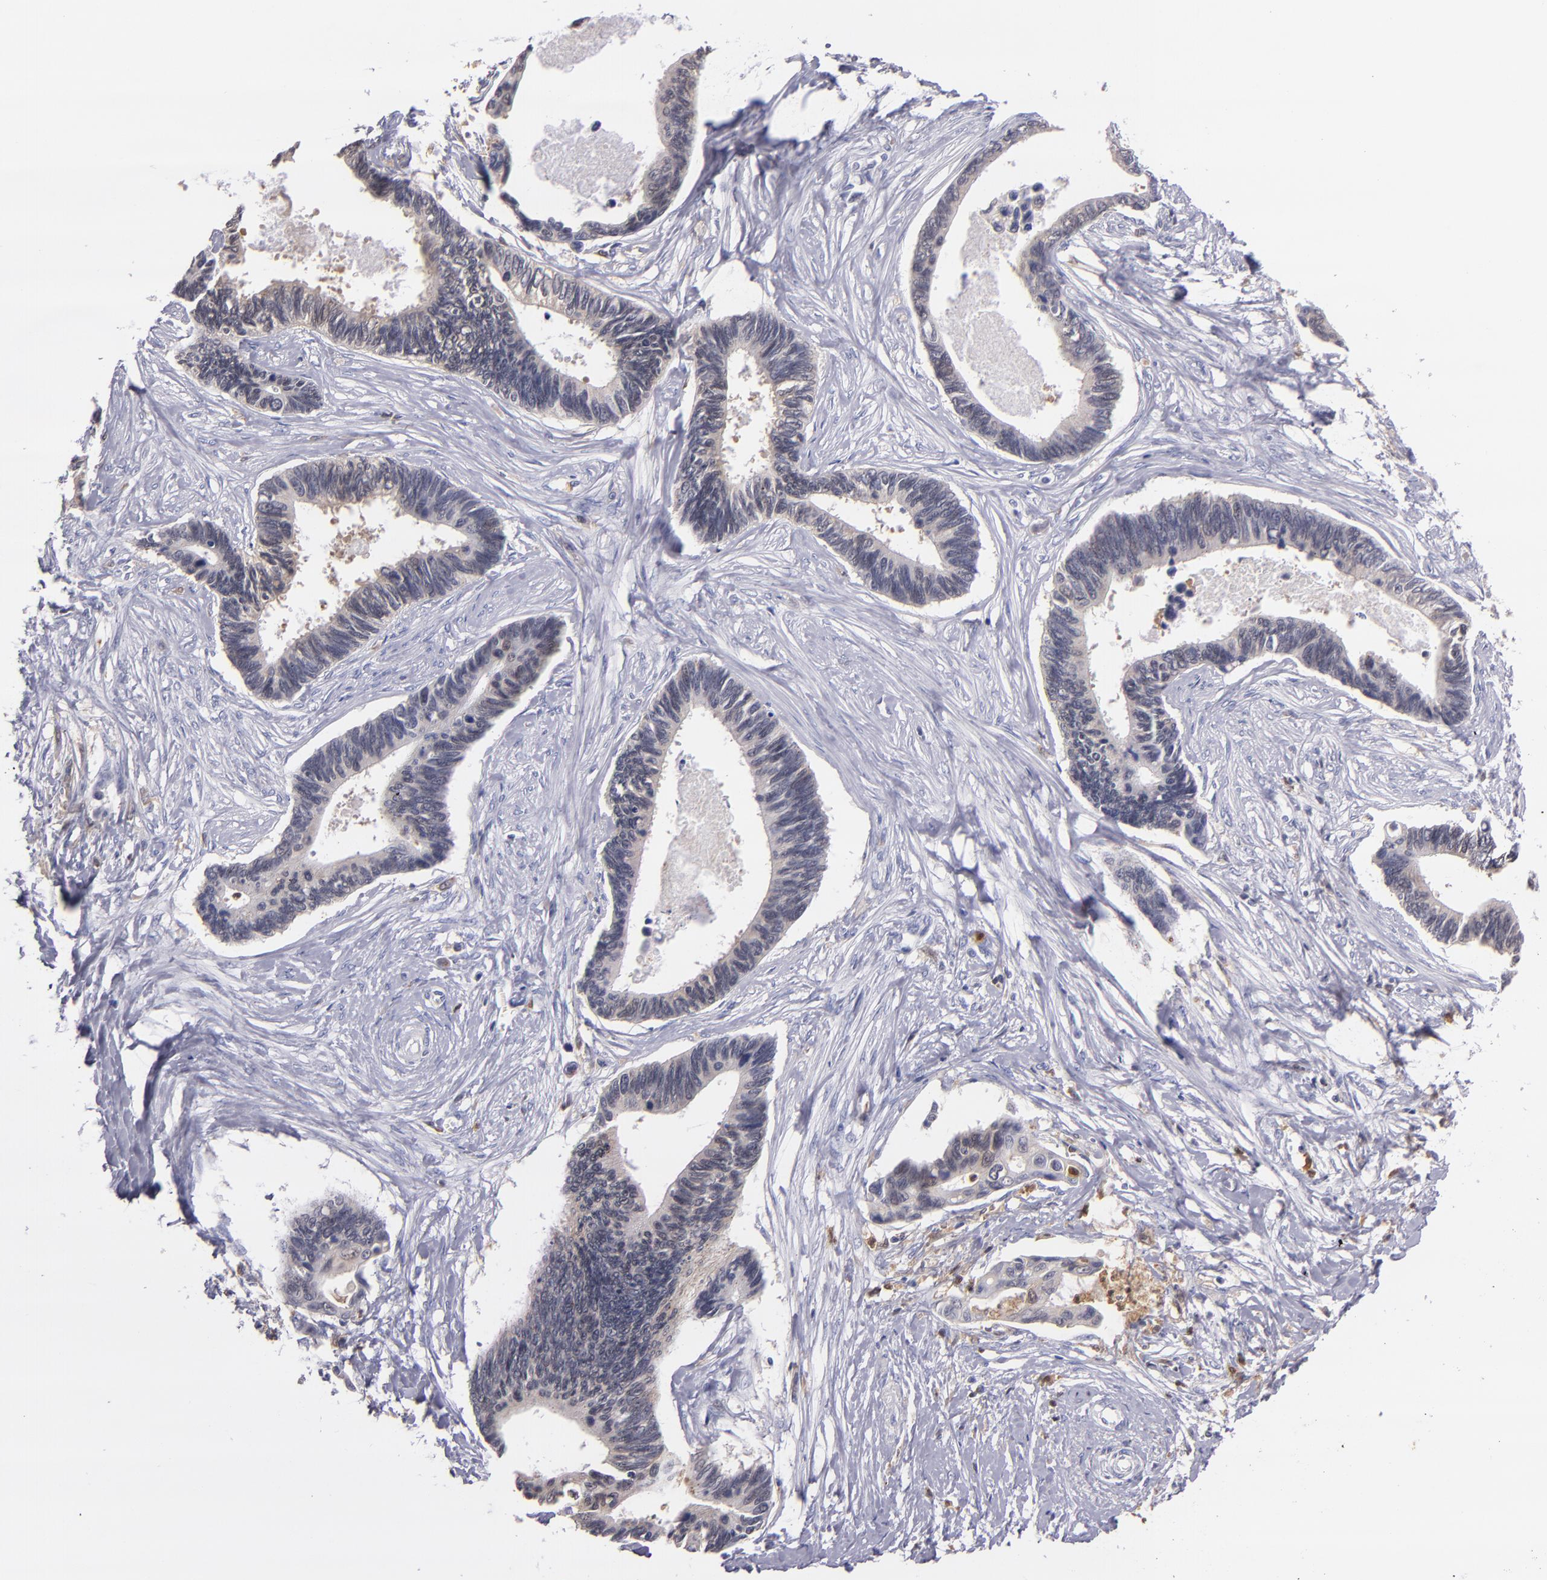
{"staining": {"intensity": "negative", "quantity": "none", "location": "none"}, "tissue": "pancreatic cancer", "cell_type": "Tumor cells", "image_type": "cancer", "snomed": [{"axis": "morphology", "description": "Adenocarcinoma, NOS"}, {"axis": "topography", "description": "Pancreas"}], "caption": "High power microscopy histopathology image of an immunohistochemistry histopathology image of pancreatic adenocarcinoma, revealing no significant staining in tumor cells.", "gene": "PRKCD", "patient": {"sex": "female", "age": 70}}